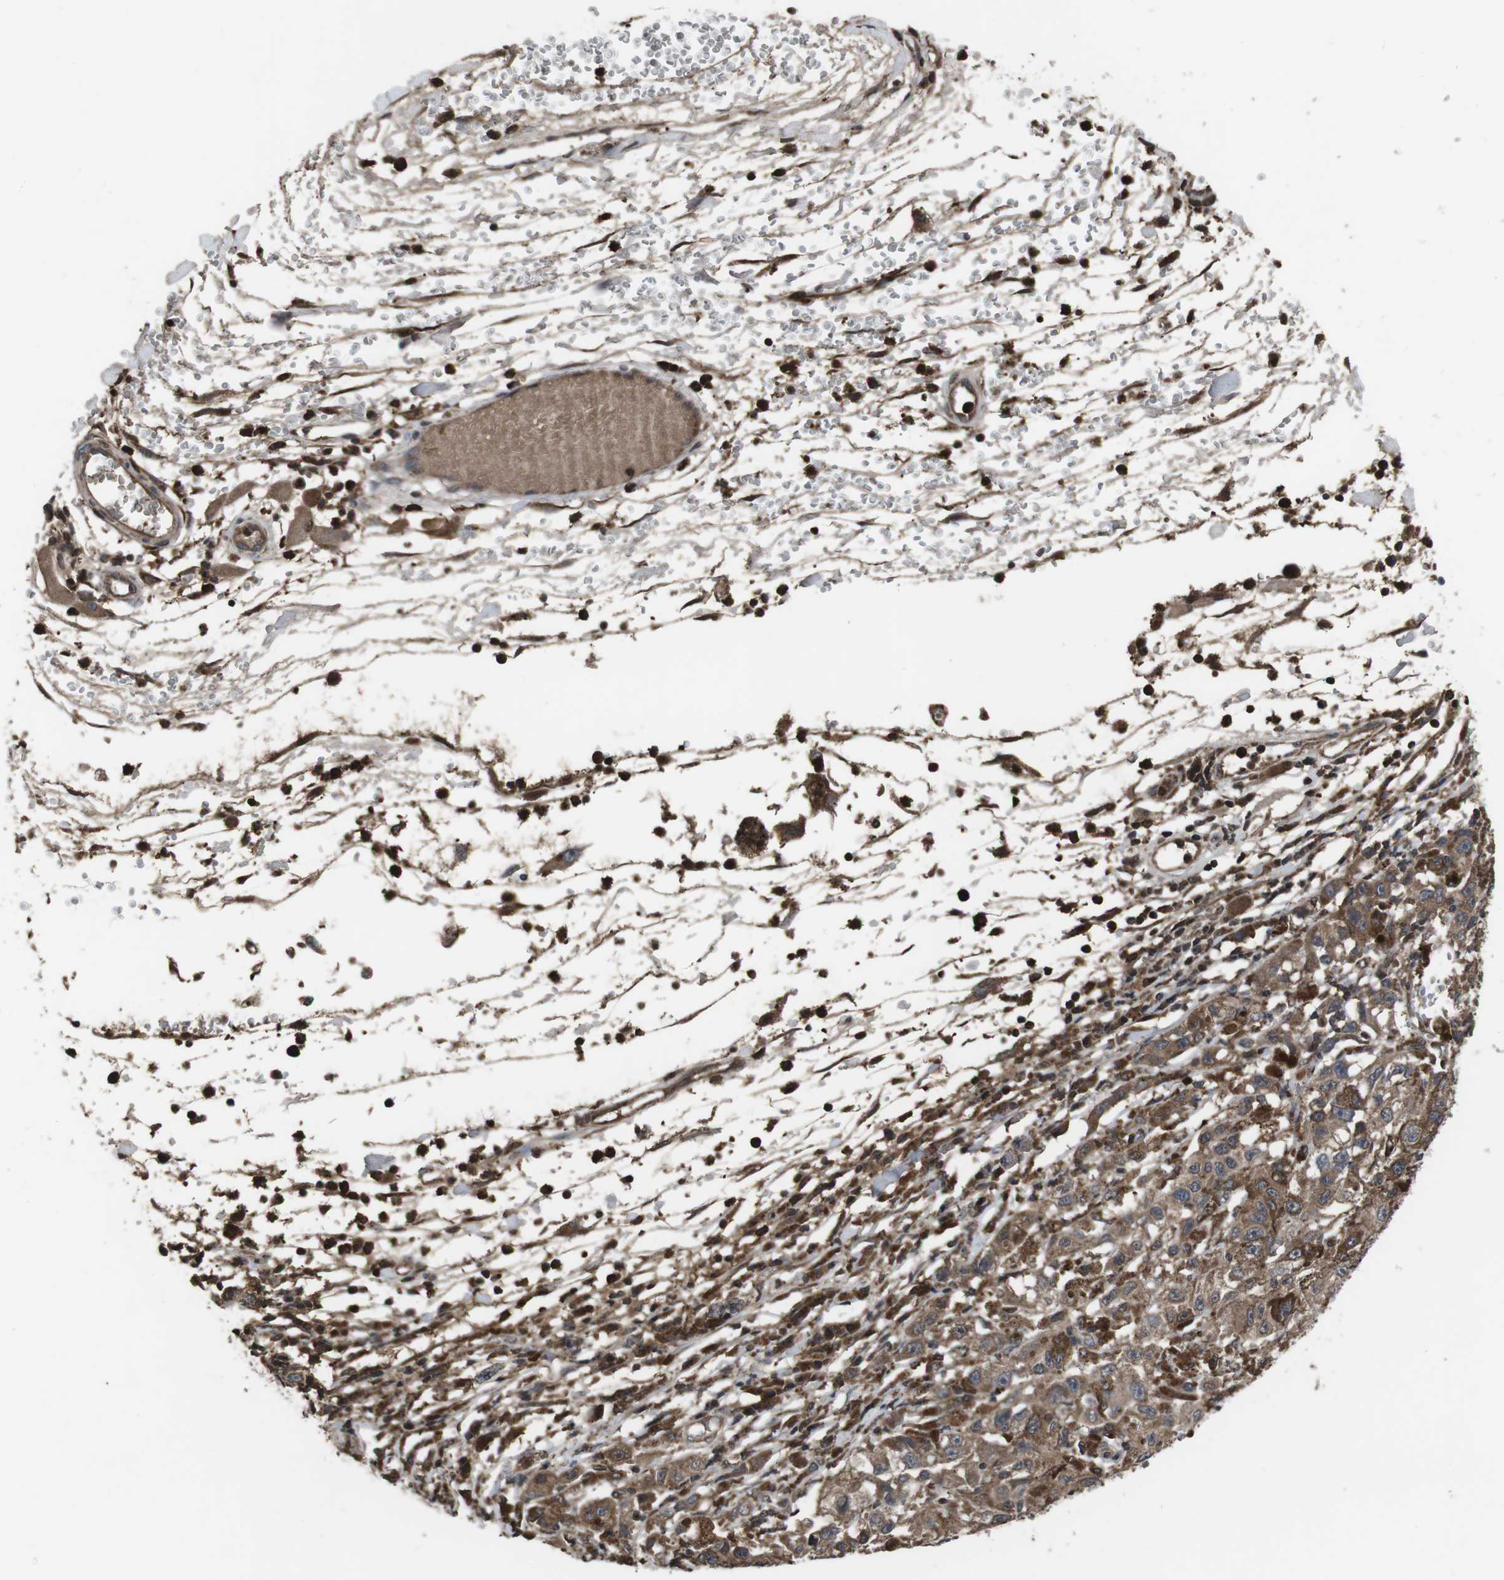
{"staining": {"intensity": "moderate", "quantity": ">75%", "location": "cytoplasmic/membranous"}, "tissue": "melanoma", "cell_type": "Tumor cells", "image_type": "cancer", "snomed": [{"axis": "morphology", "description": "Malignant melanoma in situ"}, {"axis": "morphology", "description": "Malignant melanoma, NOS"}, {"axis": "topography", "description": "Skin"}], "caption": "A photomicrograph of malignant melanoma stained for a protein reveals moderate cytoplasmic/membranous brown staining in tumor cells.", "gene": "CXCL11", "patient": {"sex": "female", "age": 88}}